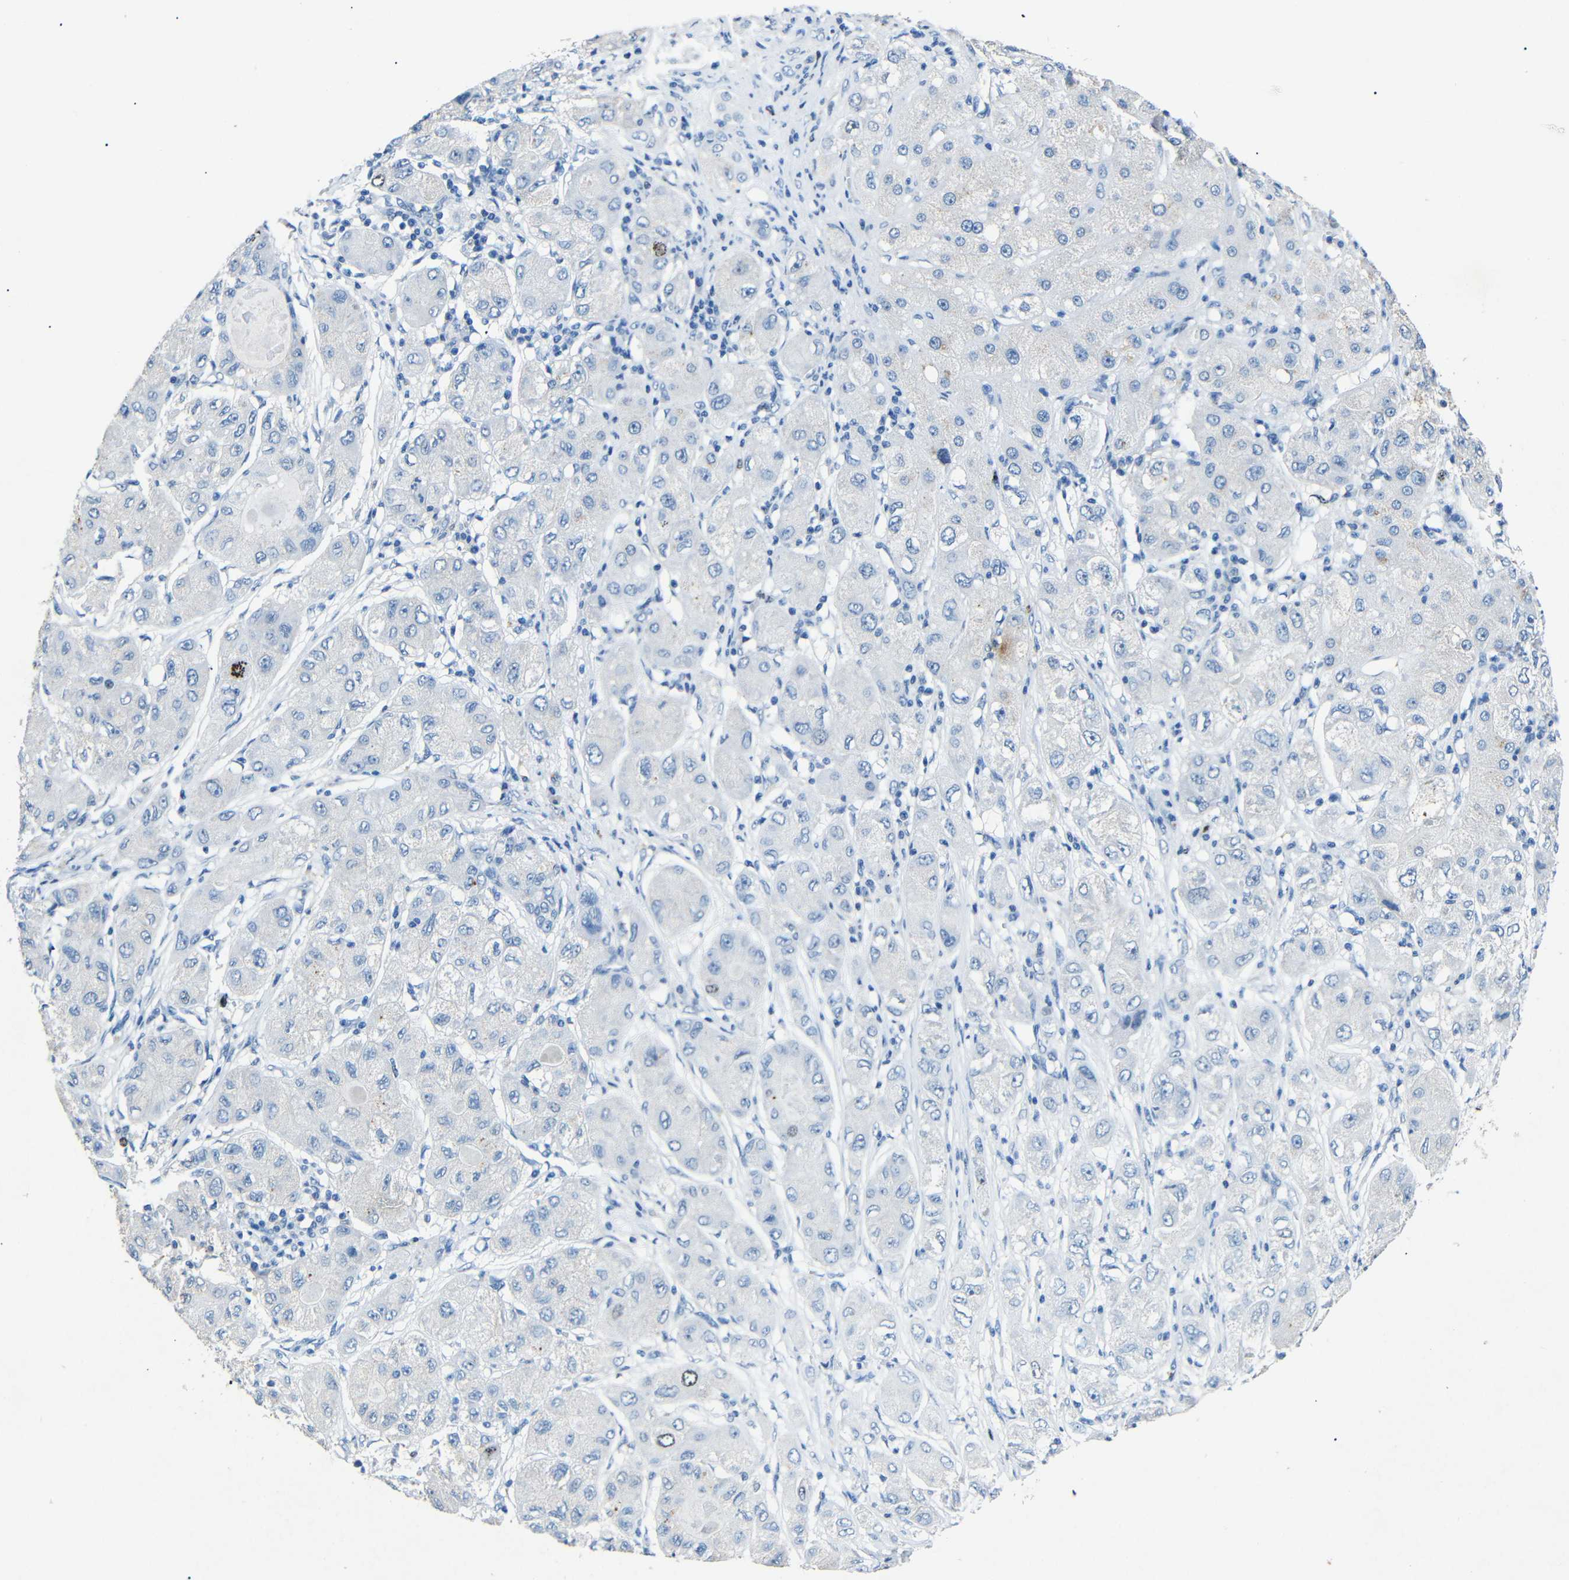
{"staining": {"intensity": "weak", "quantity": "<25%", "location": "nuclear"}, "tissue": "liver cancer", "cell_type": "Tumor cells", "image_type": "cancer", "snomed": [{"axis": "morphology", "description": "Carcinoma, Hepatocellular, NOS"}, {"axis": "topography", "description": "Liver"}], "caption": "Tumor cells show no significant positivity in liver cancer.", "gene": "INCENP", "patient": {"sex": "male", "age": 80}}